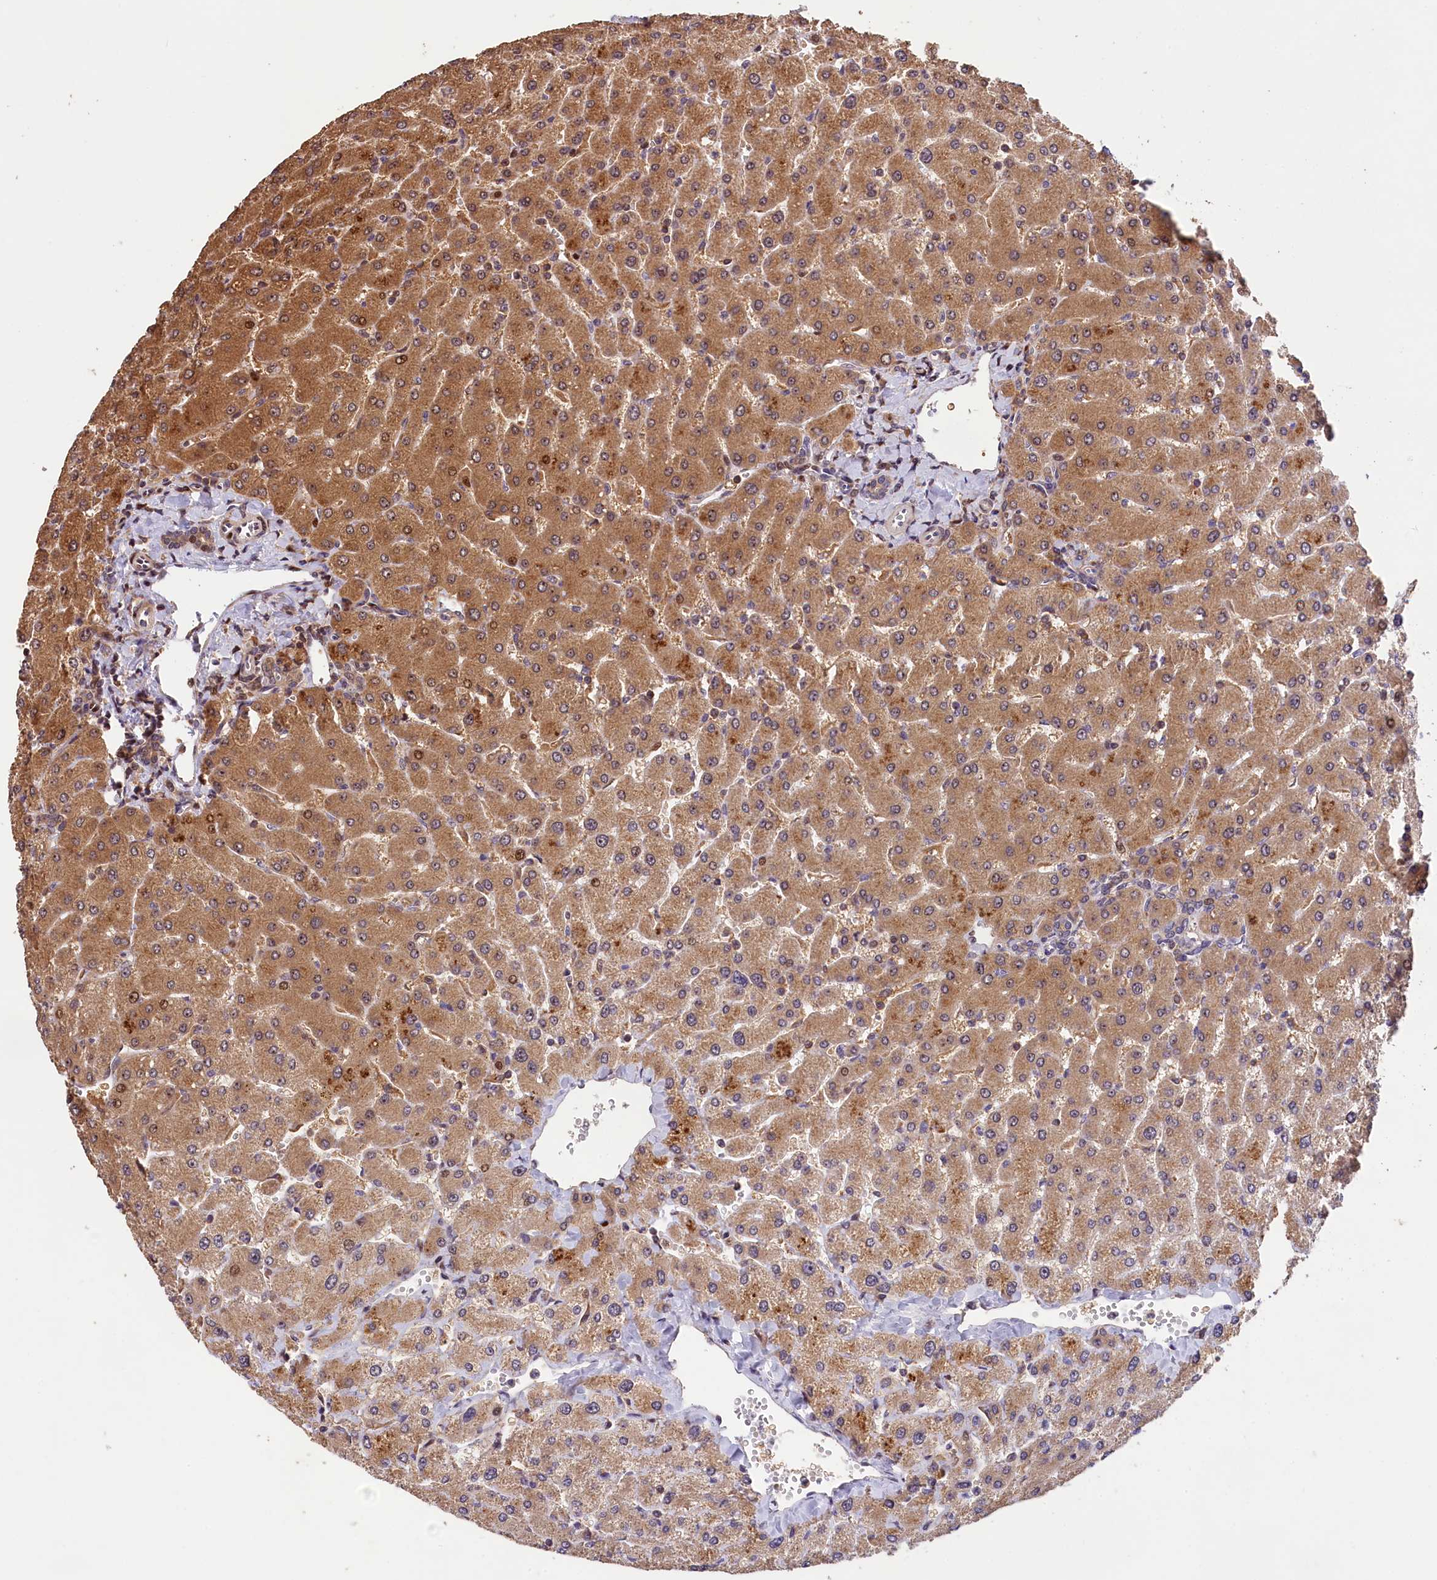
{"staining": {"intensity": "weak", "quantity": ">75%", "location": "cytoplasmic/membranous"}, "tissue": "liver", "cell_type": "Cholangiocytes", "image_type": "normal", "snomed": [{"axis": "morphology", "description": "Normal tissue, NOS"}, {"axis": "topography", "description": "Liver"}], "caption": "IHC micrograph of benign liver: liver stained using IHC demonstrates low levels of weak protein expression localized specifically in the cytoplasmic/membranous of cholangiocytes, appearing as a cytoplasmic/membranous brown color.", "gene": "PHAF1", "patient": {"sex": "male", "age": 55}}